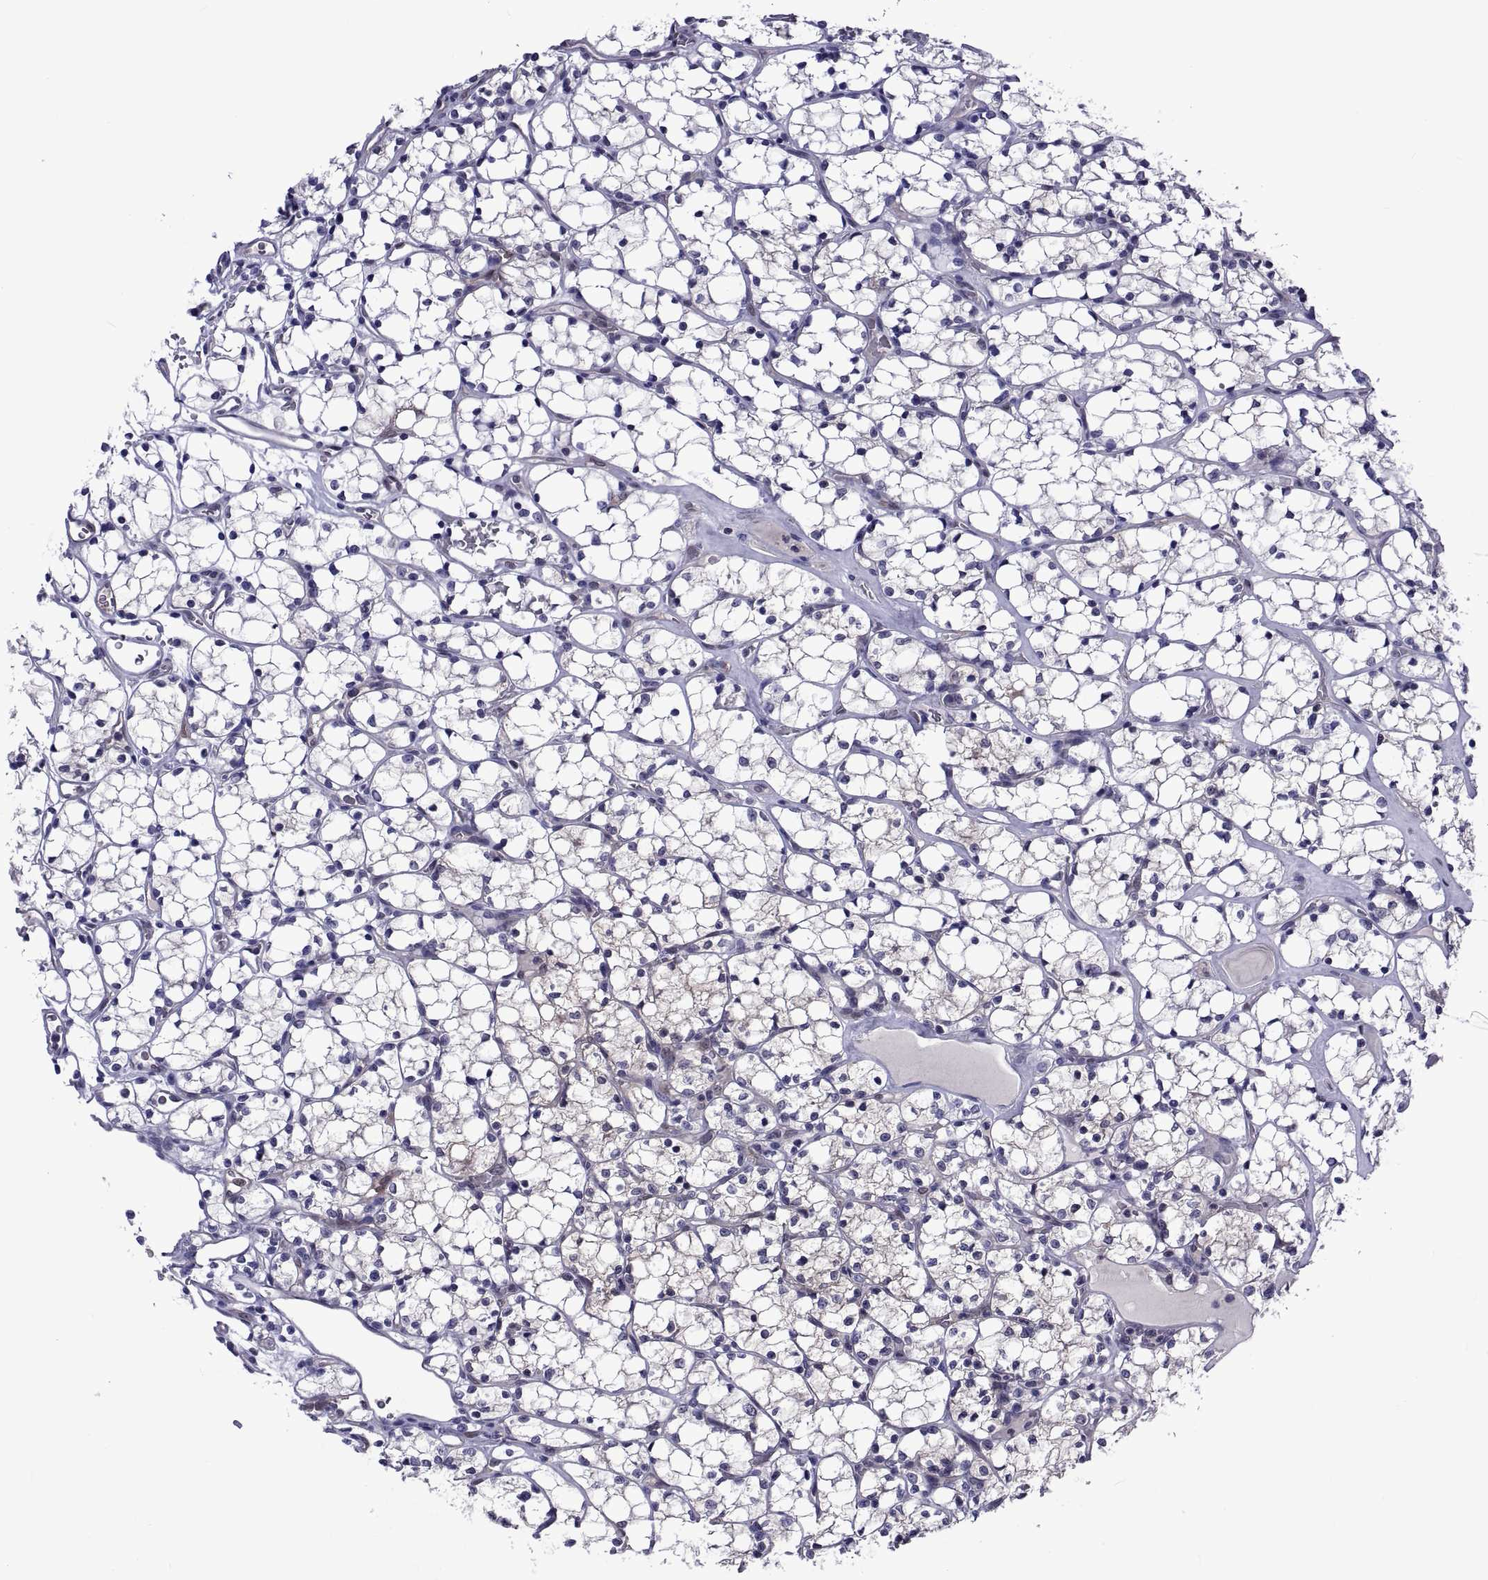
{"staining": {"intensity": "negative", "quantity": "none", "location": "none"}, "tissue": "renal cancer", "cell_type": "Tumor cells", "image_type": "cancer", "snomed": [{"axis": "morphology", "description": "Adenocarcinoma, NOS"}, {"axis": "topography", "description": "Kidney"}], "caption": "IHC of human renal adenocarcinoma demonstrates no expression in tumor cells.", "gene": "LCN9", "patient": {"sex": "female", "age": 69}}